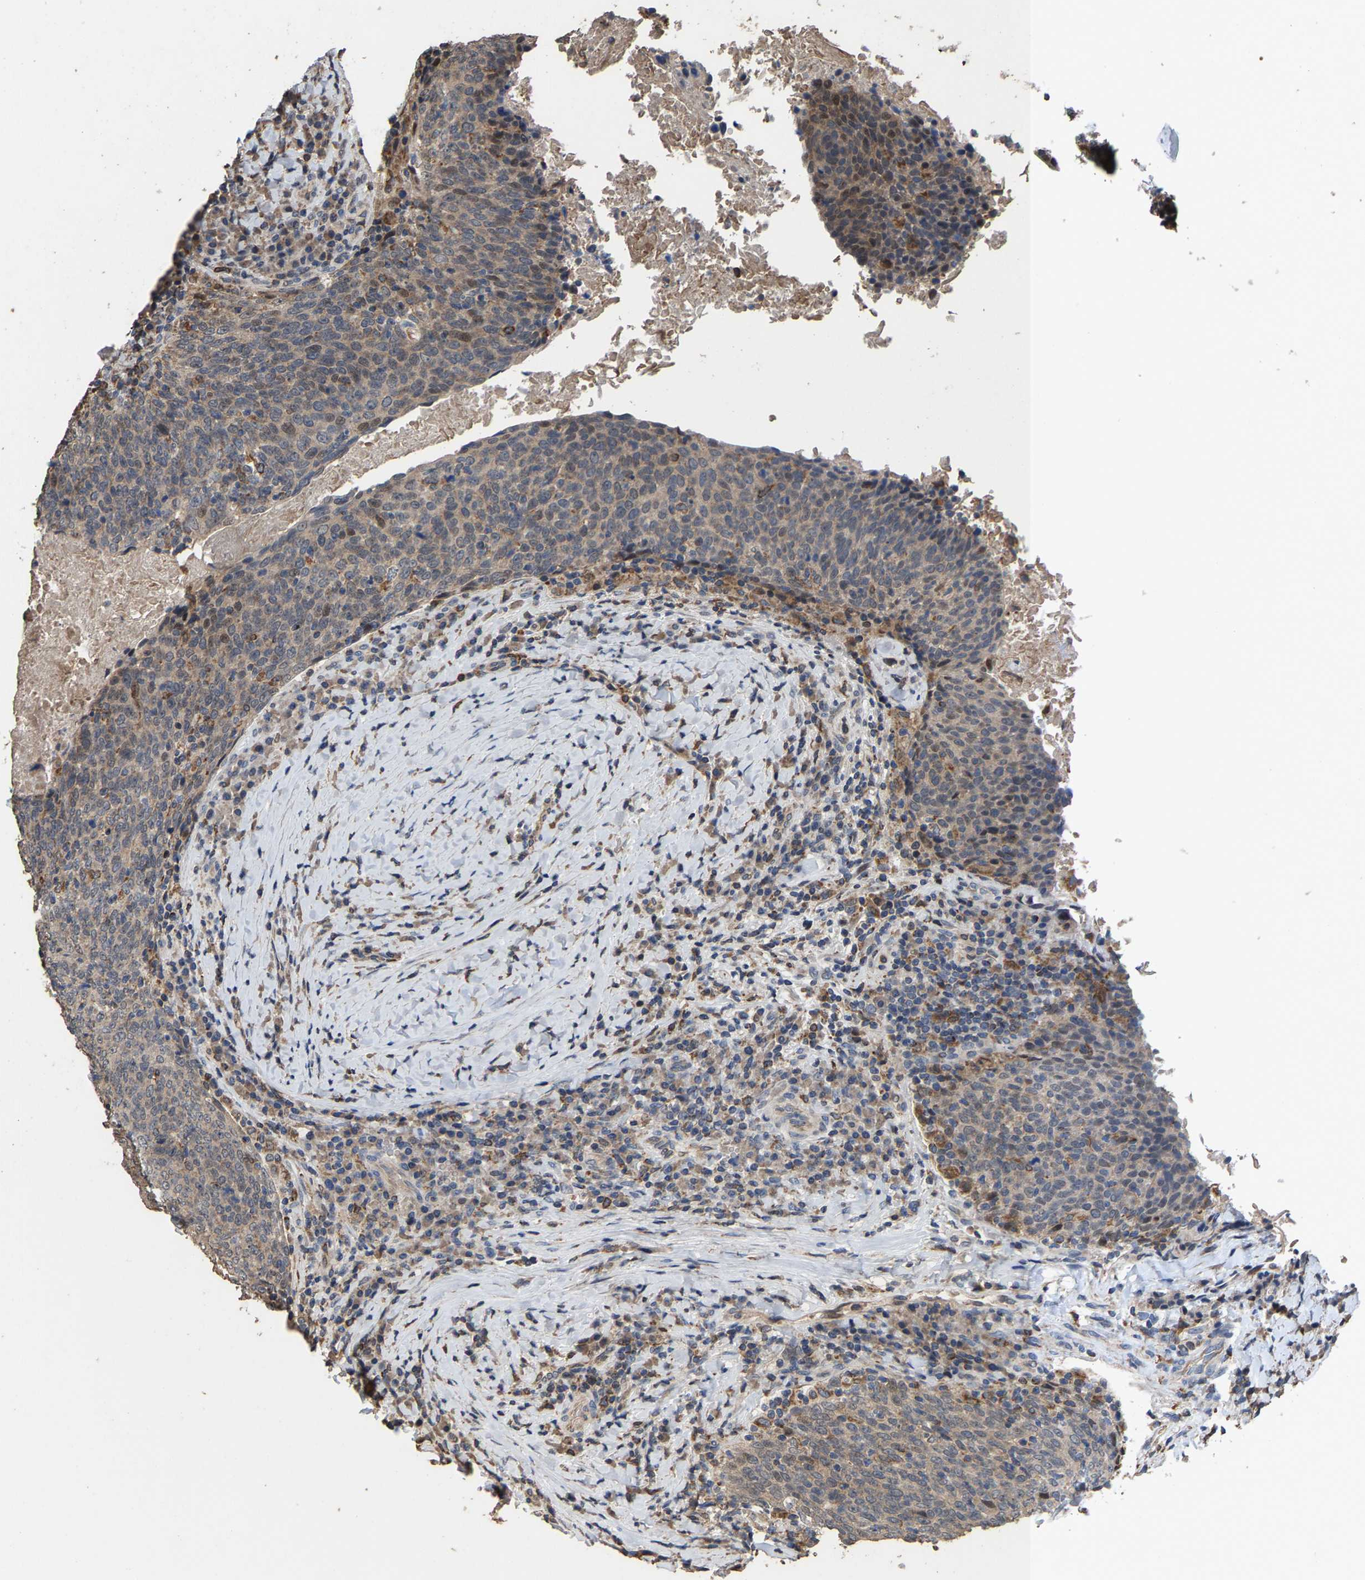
{"staining": {"intensity": "weak", "quantity": ">75%", "location": "cytoplasmic/membranous"}, "tissue": "head and neck cancer", "cell_type": "Tumor cells", "image_type": "cancer", "snomed": [{"axis": "morphology", "description": "Squamous cell carcinoma, NOS"}, {"axis": "morphology", "description": "Squamous cell carcinoma, metastatic, NOS"}, {"axis": "topography", "description": "Lymph node"}, {"axis": "topography", "description": "Head-Neck"}], "caption": "High-magnification brightfield microscopy of squamous cell carcinoma (head and neck) stained with DAB (brown) and counterstained with hematoxylin (blue). tumor cells exhibit weak cytoplasmic/membranous positivity is seen in approximately>75% of cells.", "gene": "TDRKH", "patient": {"sex": "male", "age": 62}}